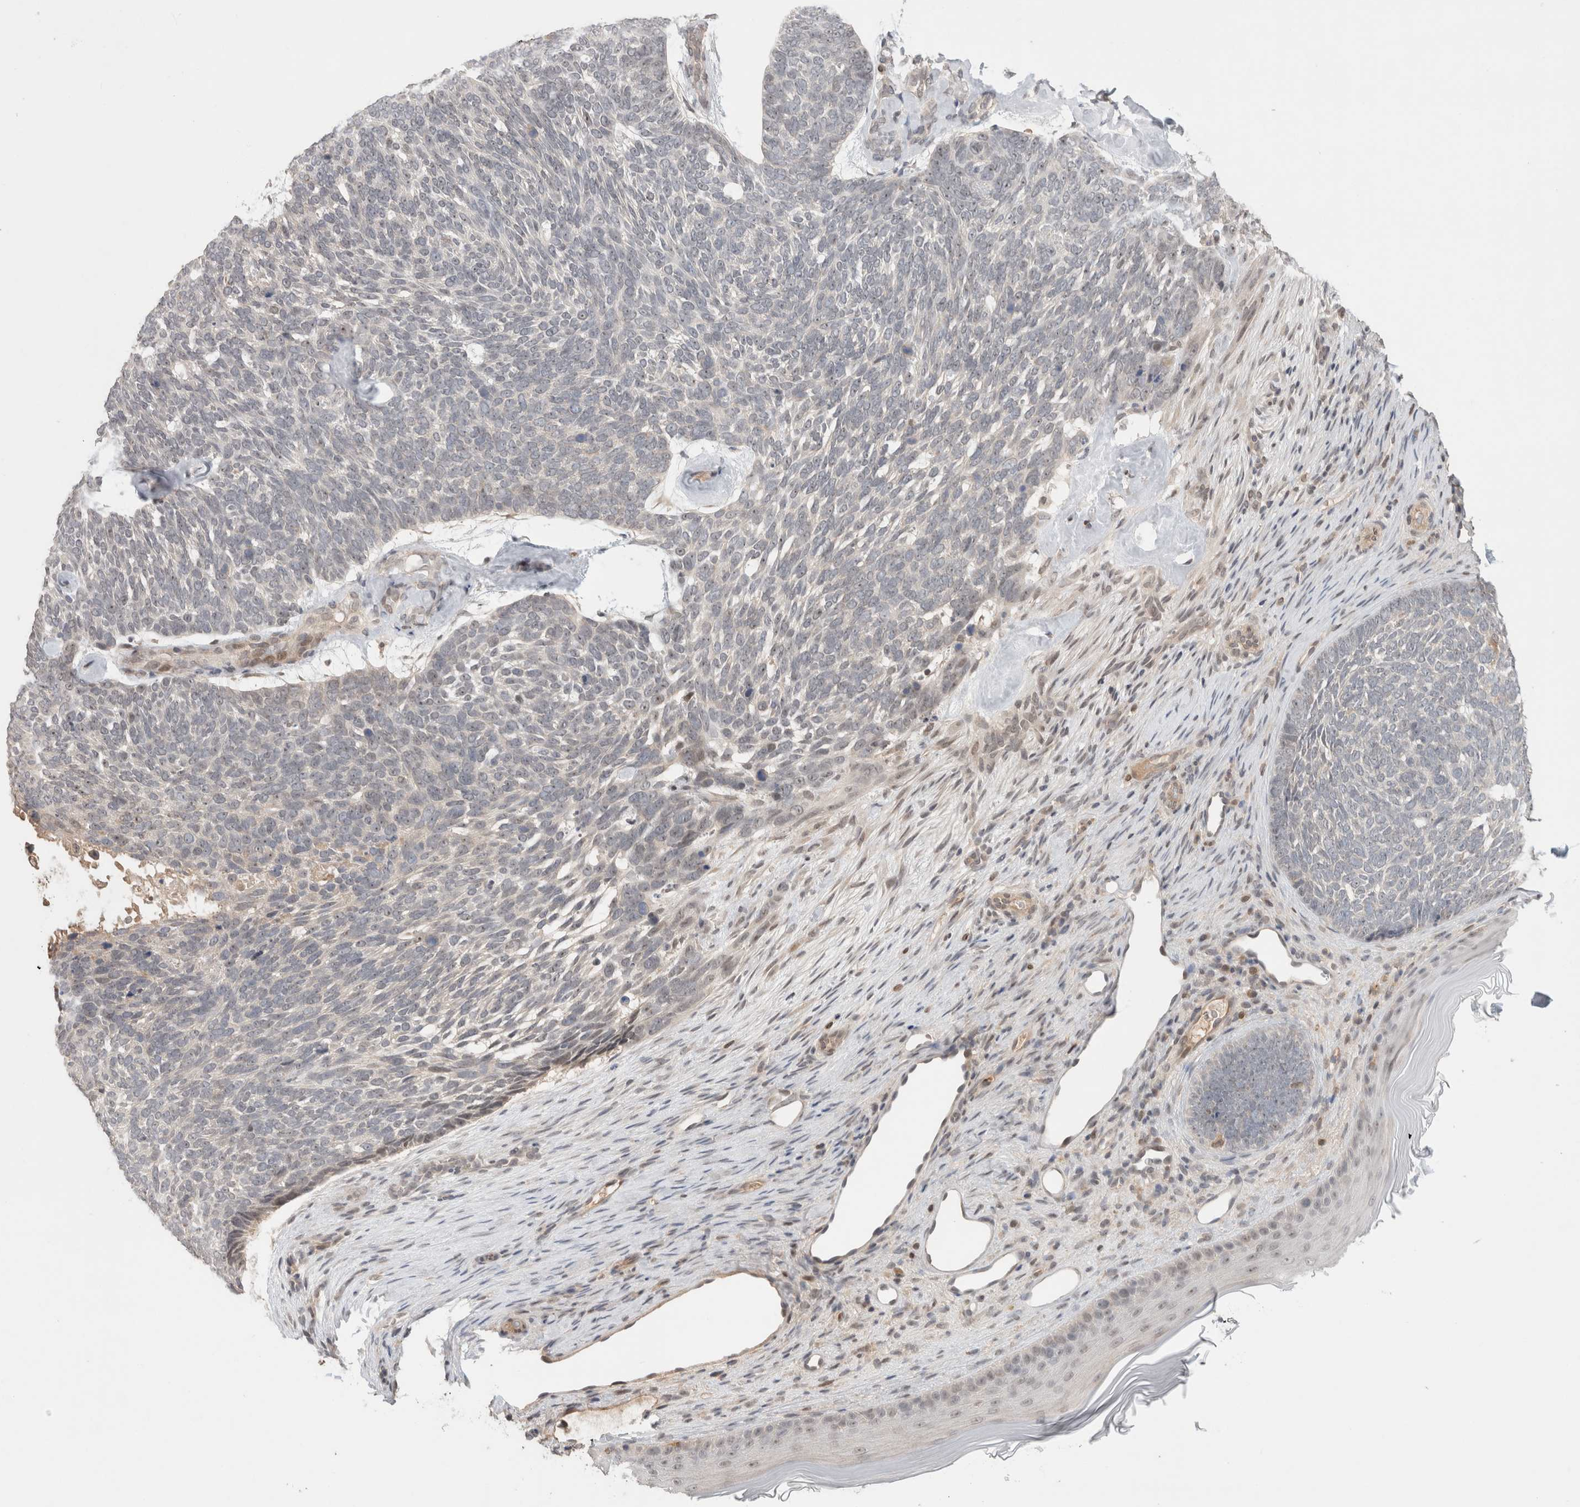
{"staining": {"intensity": "negative", "quantity": "none", "location": "none"}, "tissue": "skin cancer", "cell_type": "Tumor cells", "image_type": "cancer", "snomed": [{"axis": "morphology", "description": "Basal cell carcinoma"}, {"axis": "topography", "description": "Skin"}], "caption": "A histopathology image of basal cell carcinoma (skin) stained for a protein displays no brown staining in tumor cells.", "gene": "SYDE2", "patient": {"sex": "female", "age": 85}}